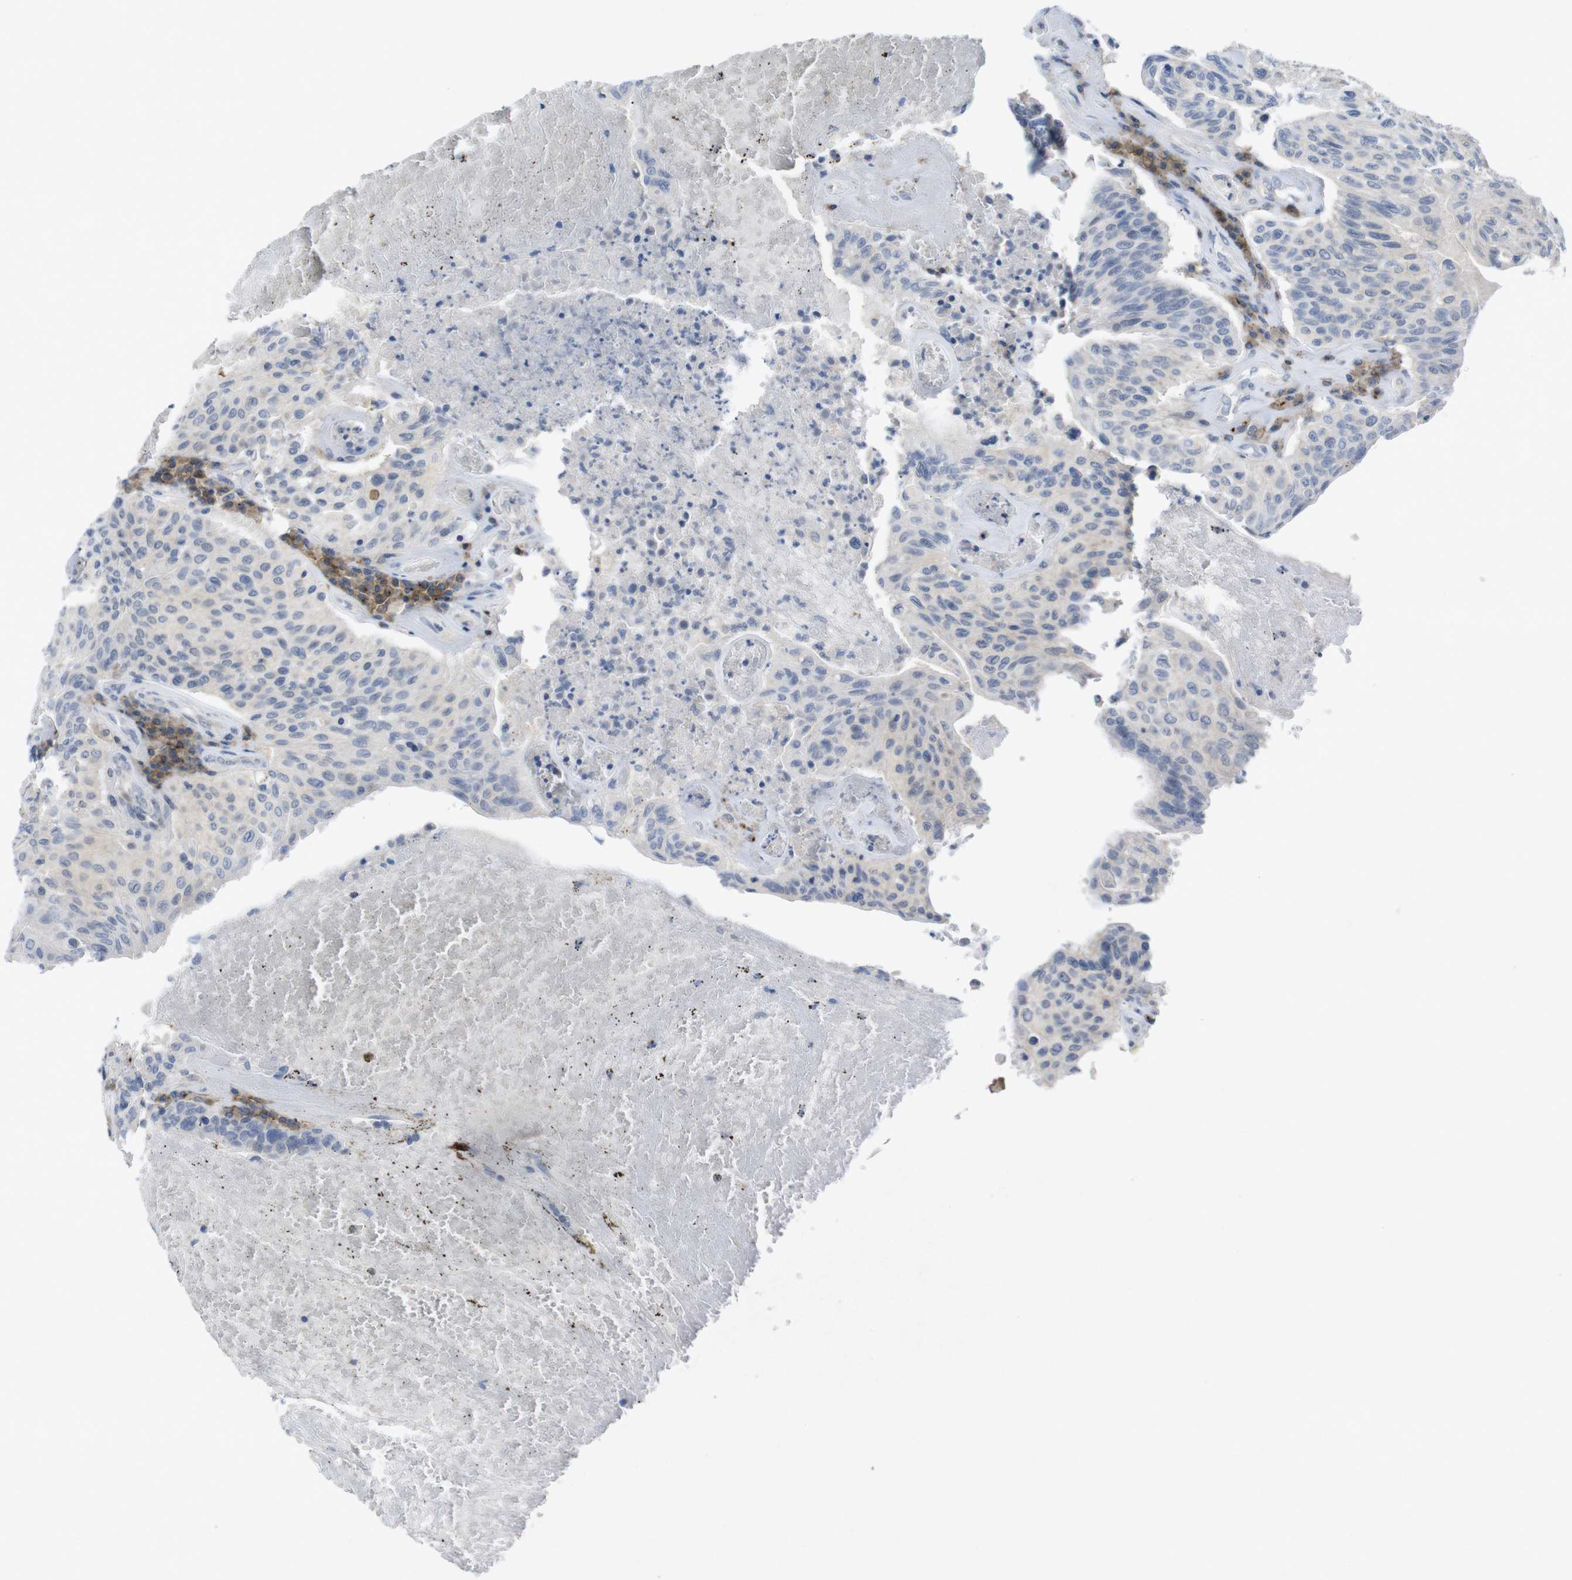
{"staining": {"intensity": "negative", "quantity": "none", "location": "none"}, "tissue": "urothelial cancer", "cell_type": "Tumor cells", "image_type": "cancer", "snomed": [{"axis": "morphology", "description": "Urothelial carcinoma, High grade"}, {"axis": "topography", "description": "Urinary bladder"}], "caption": "An immunohistochemistry (IHC) histopathology image of urothelial cancer is shown. There is no staining in tumor cells of urothelial cancer.", "gene": "SLAMF7", "patient": {"sex": "male", "age": 66}}